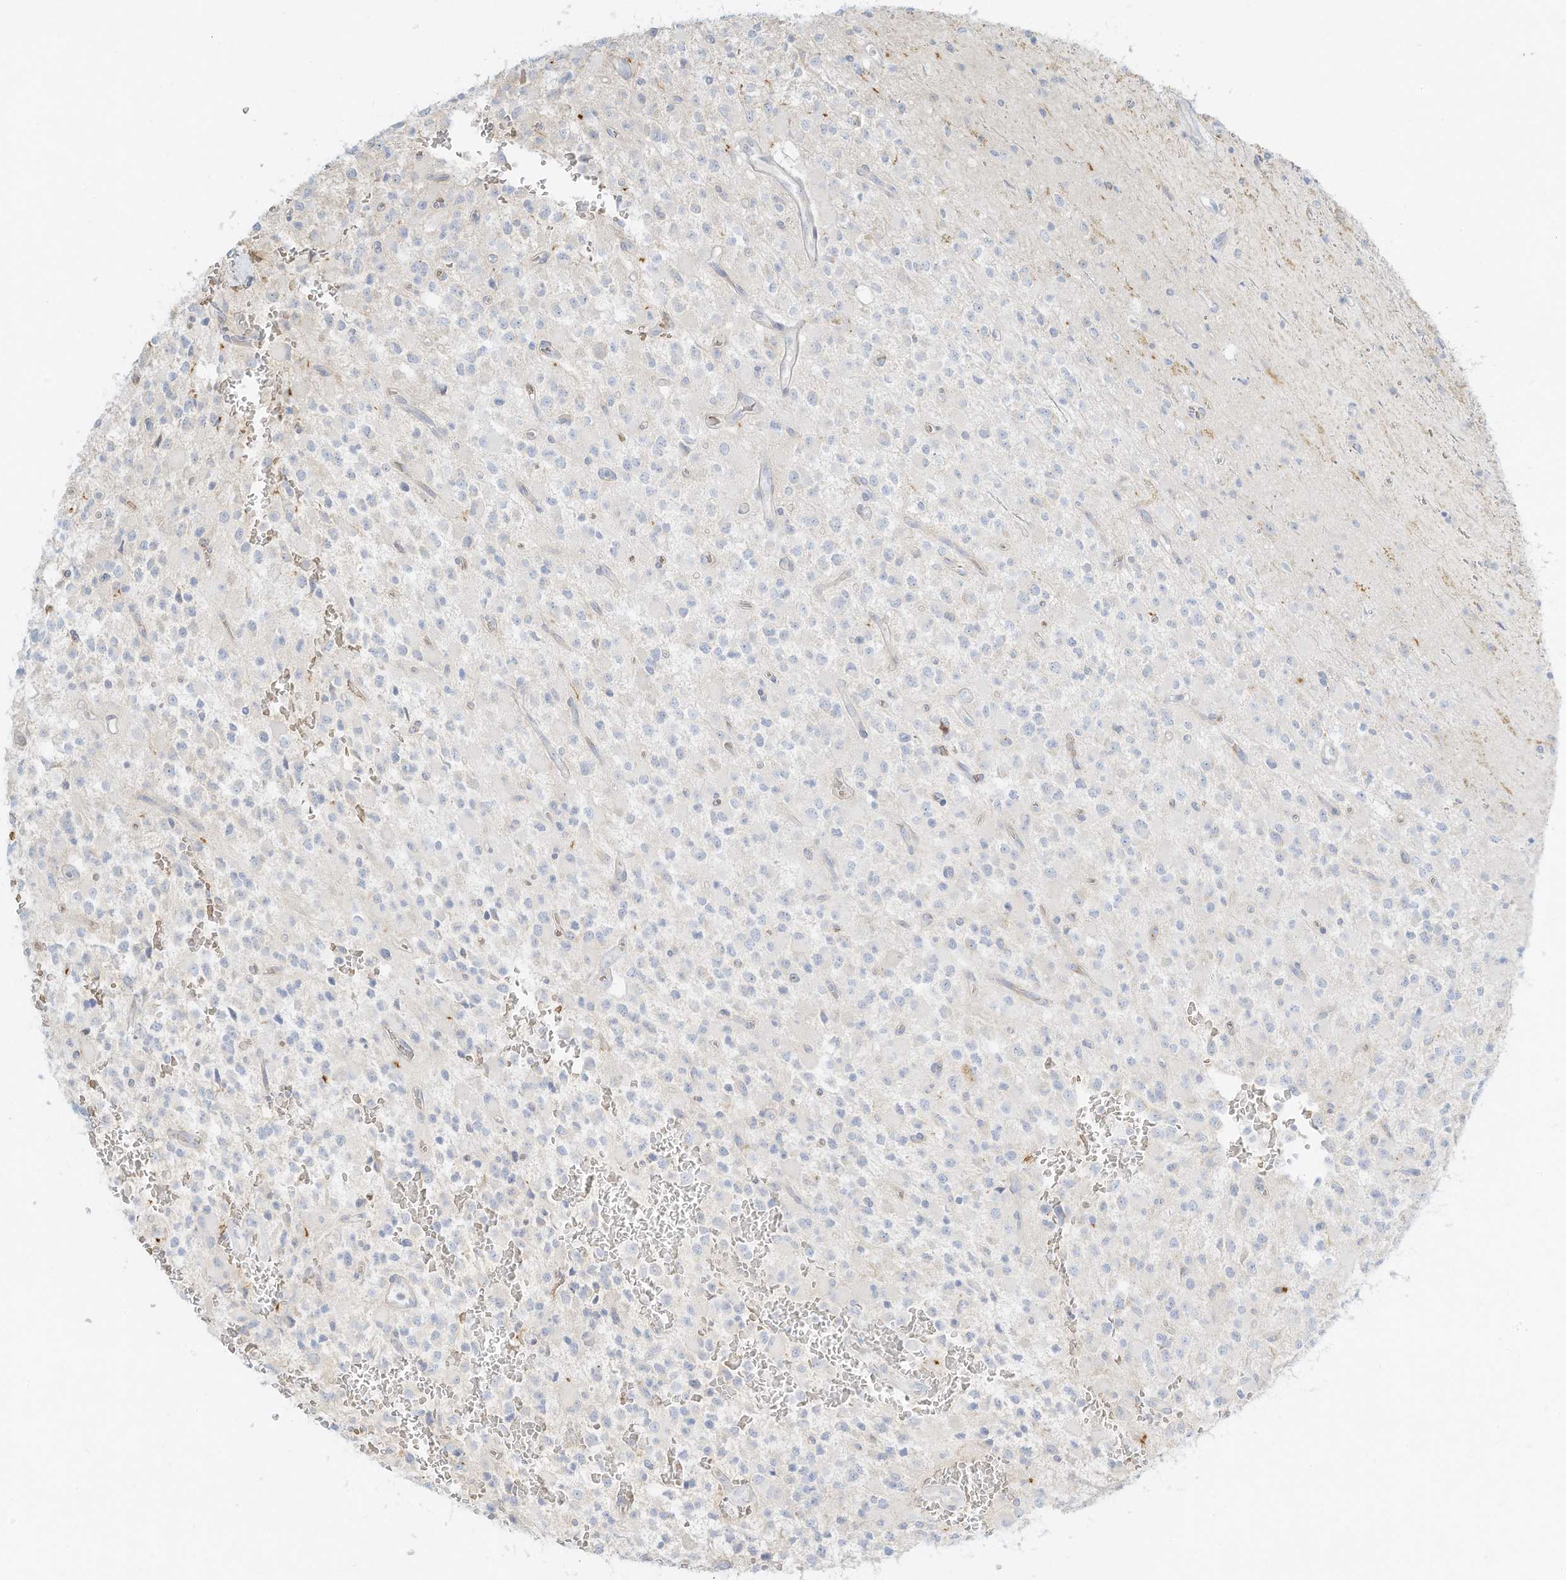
{"staining": {"intensity": "negative", "quantity": "none", "location": "none"}, "tissue": "glioma", "cell_type": "Tumor cells", "image_type": "cancer", "snomed": [{"axis": "morphology", "description": "Glioma, malignant, High grade"}, {"axis": "topography", "description": "Brain"}], "caption": "A photomicrograph of high-grade glioma (malignant) stained for a protein shows no brown staining in tumor cells.", "gene": "OFD1", "patient": {"sex": "male", "age": 34}}